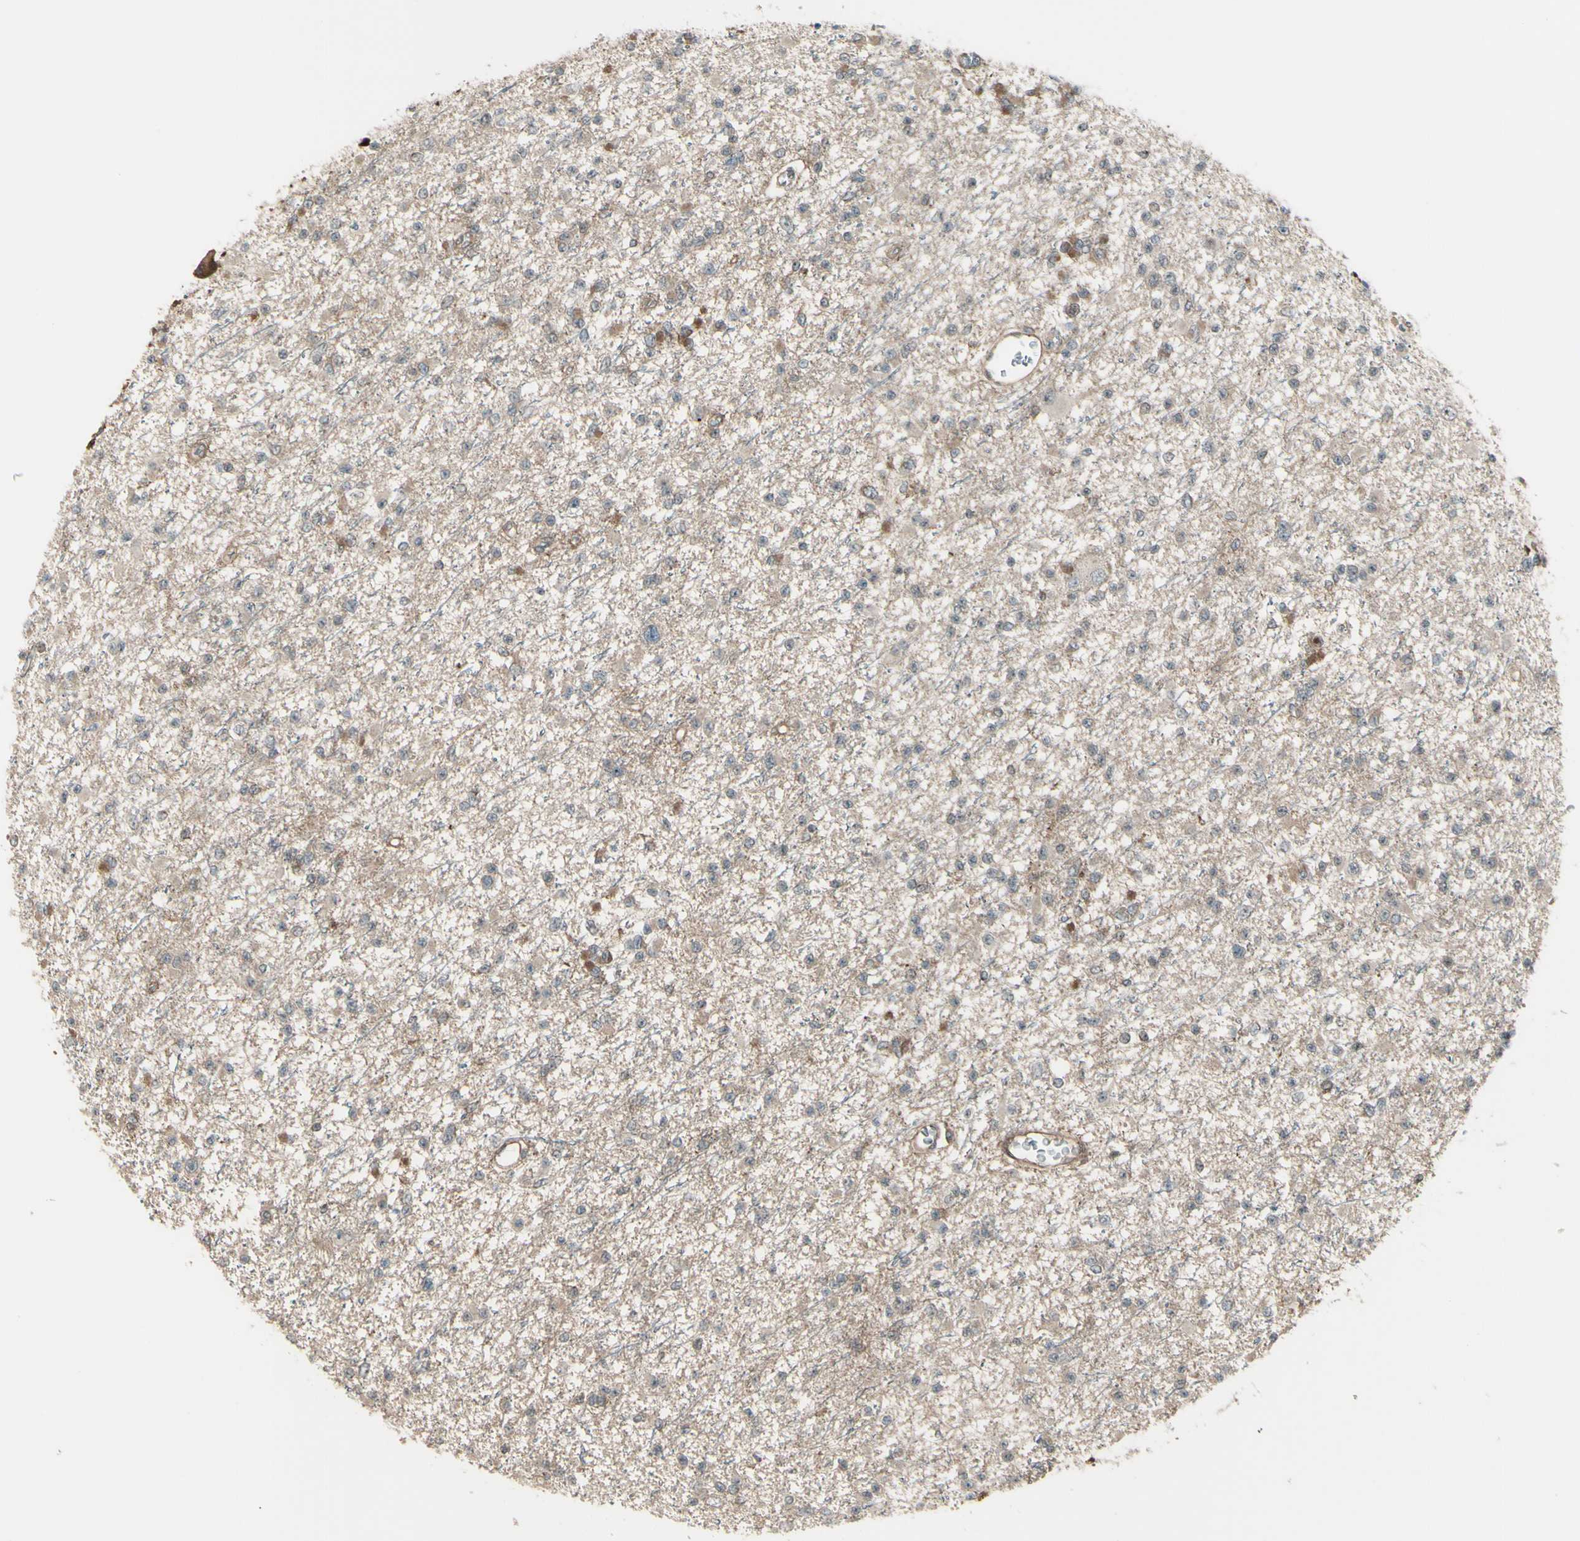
{"staining": {"intensity": "weak", "quantity": ">75%", "location": "cytoplasmic/membranous"}, "tissue": "glioma", "cell_type": "Tumor cells", "image_type": "cancer", "snomed": [{"axis": "morphology", "description": "Glioma, malignant, Low grade"}, {"axis": "topography", "description": "Brain"}], "caption": "Malignant low-grade glioma stained for a protein shows weak cytoplasmic/membranous positivity in tumor cells. The staining was performed using DAB (3,3'-diaminobenzidine) to visualize the protein expression in brown, while the nuclei were stained in blue with hematoxylin (Magnification: 20x).", "gene": "FXYD5", "patient": {"sex": "female", "age": 22}}